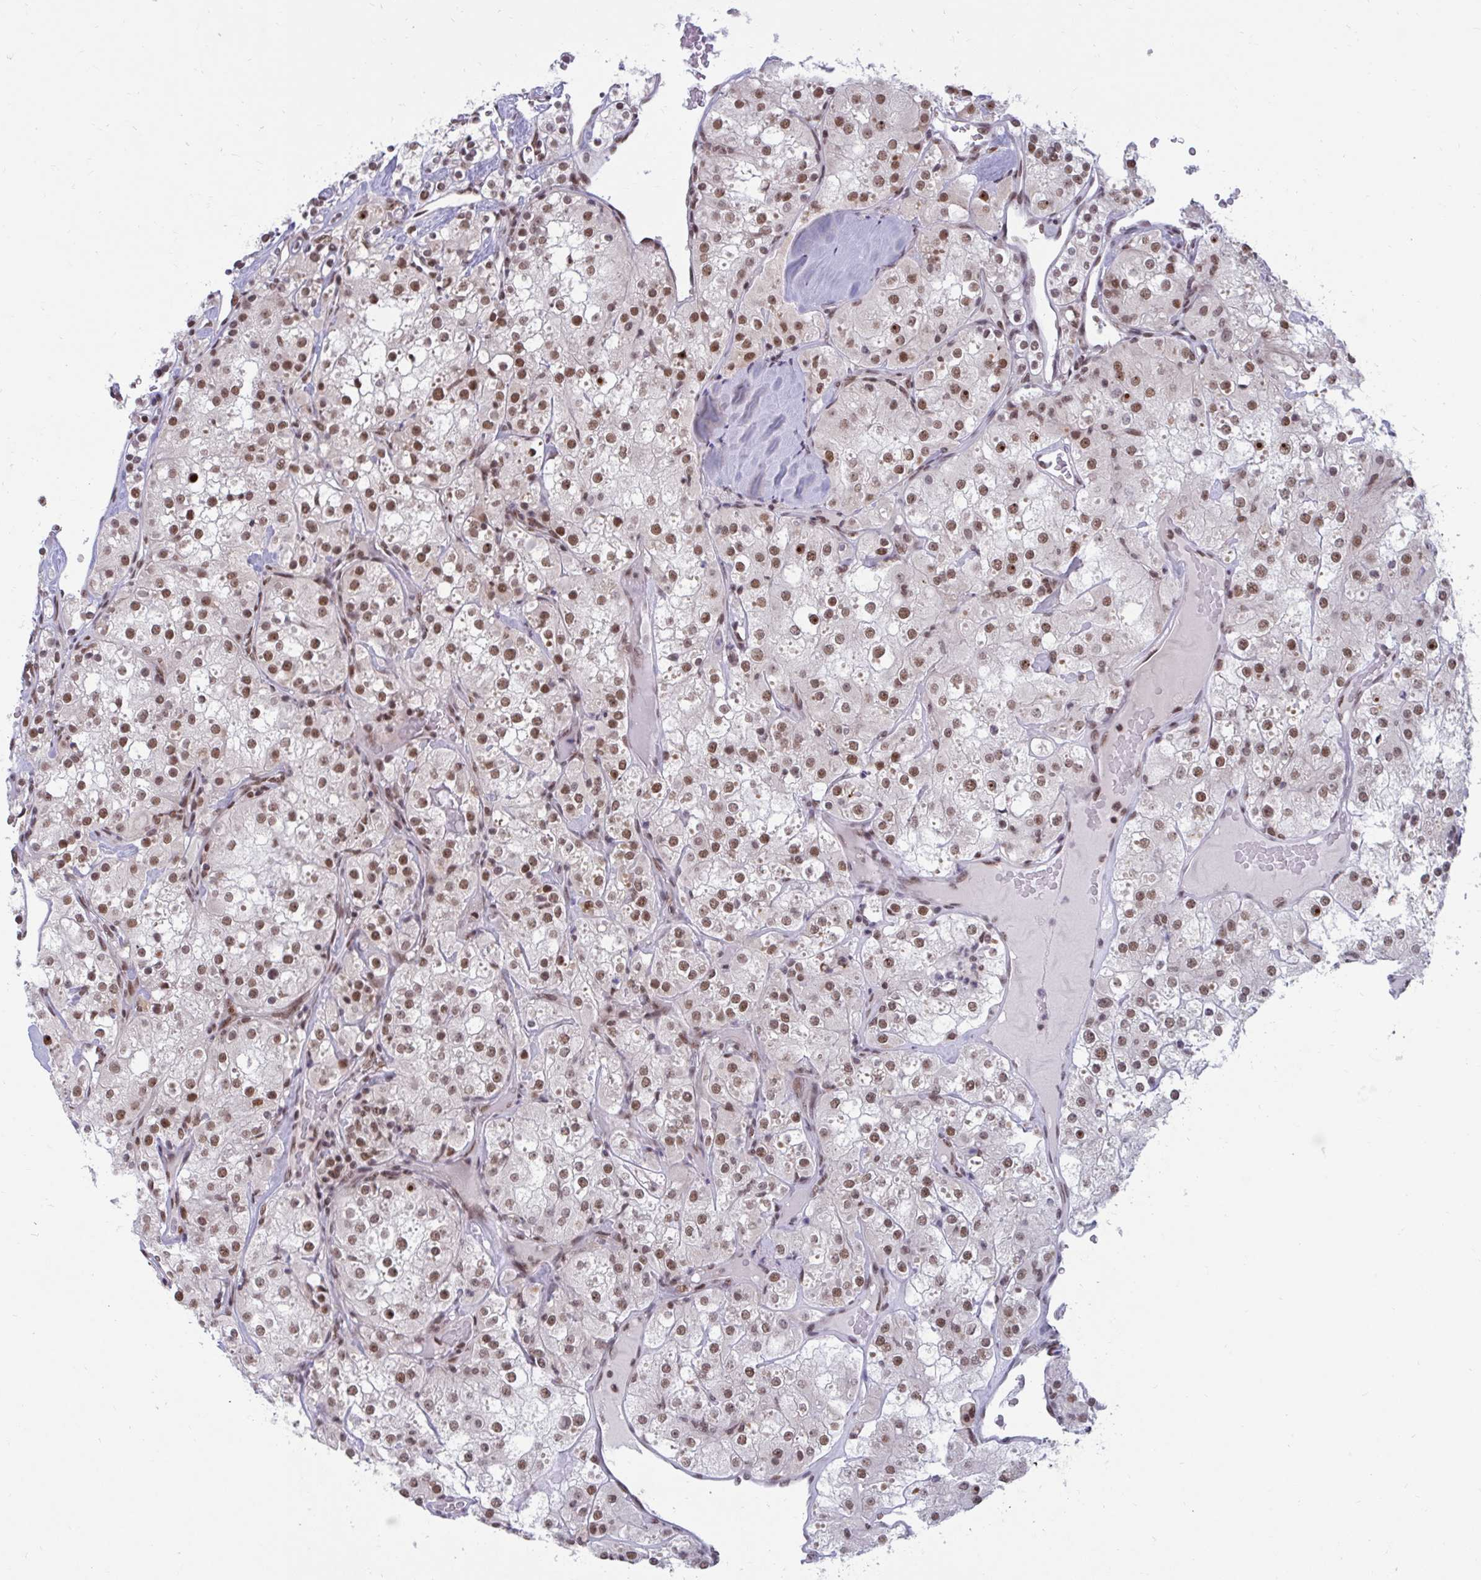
{"staining": {"intensity": "moderate", "quantity": ">75%", "location": "nuclear"}, "tissue": "renal cancer", "cell_type": "Tumor cells", "image_type": "cancer", "snomed": [{"axis": "morphology", "description": "Adenocarcinoma, NOS"}, {"axis": "topography", "description": "Kidney"}], "caption": "There is medium levels of moderate nuclear positivity in tumor cells of renal cancer (adenocarcinoma), as demonstrated by immunohistochemical staining (brown color).", "gene": "PHF10", "patient": {"sex": "male", "age": 77}}